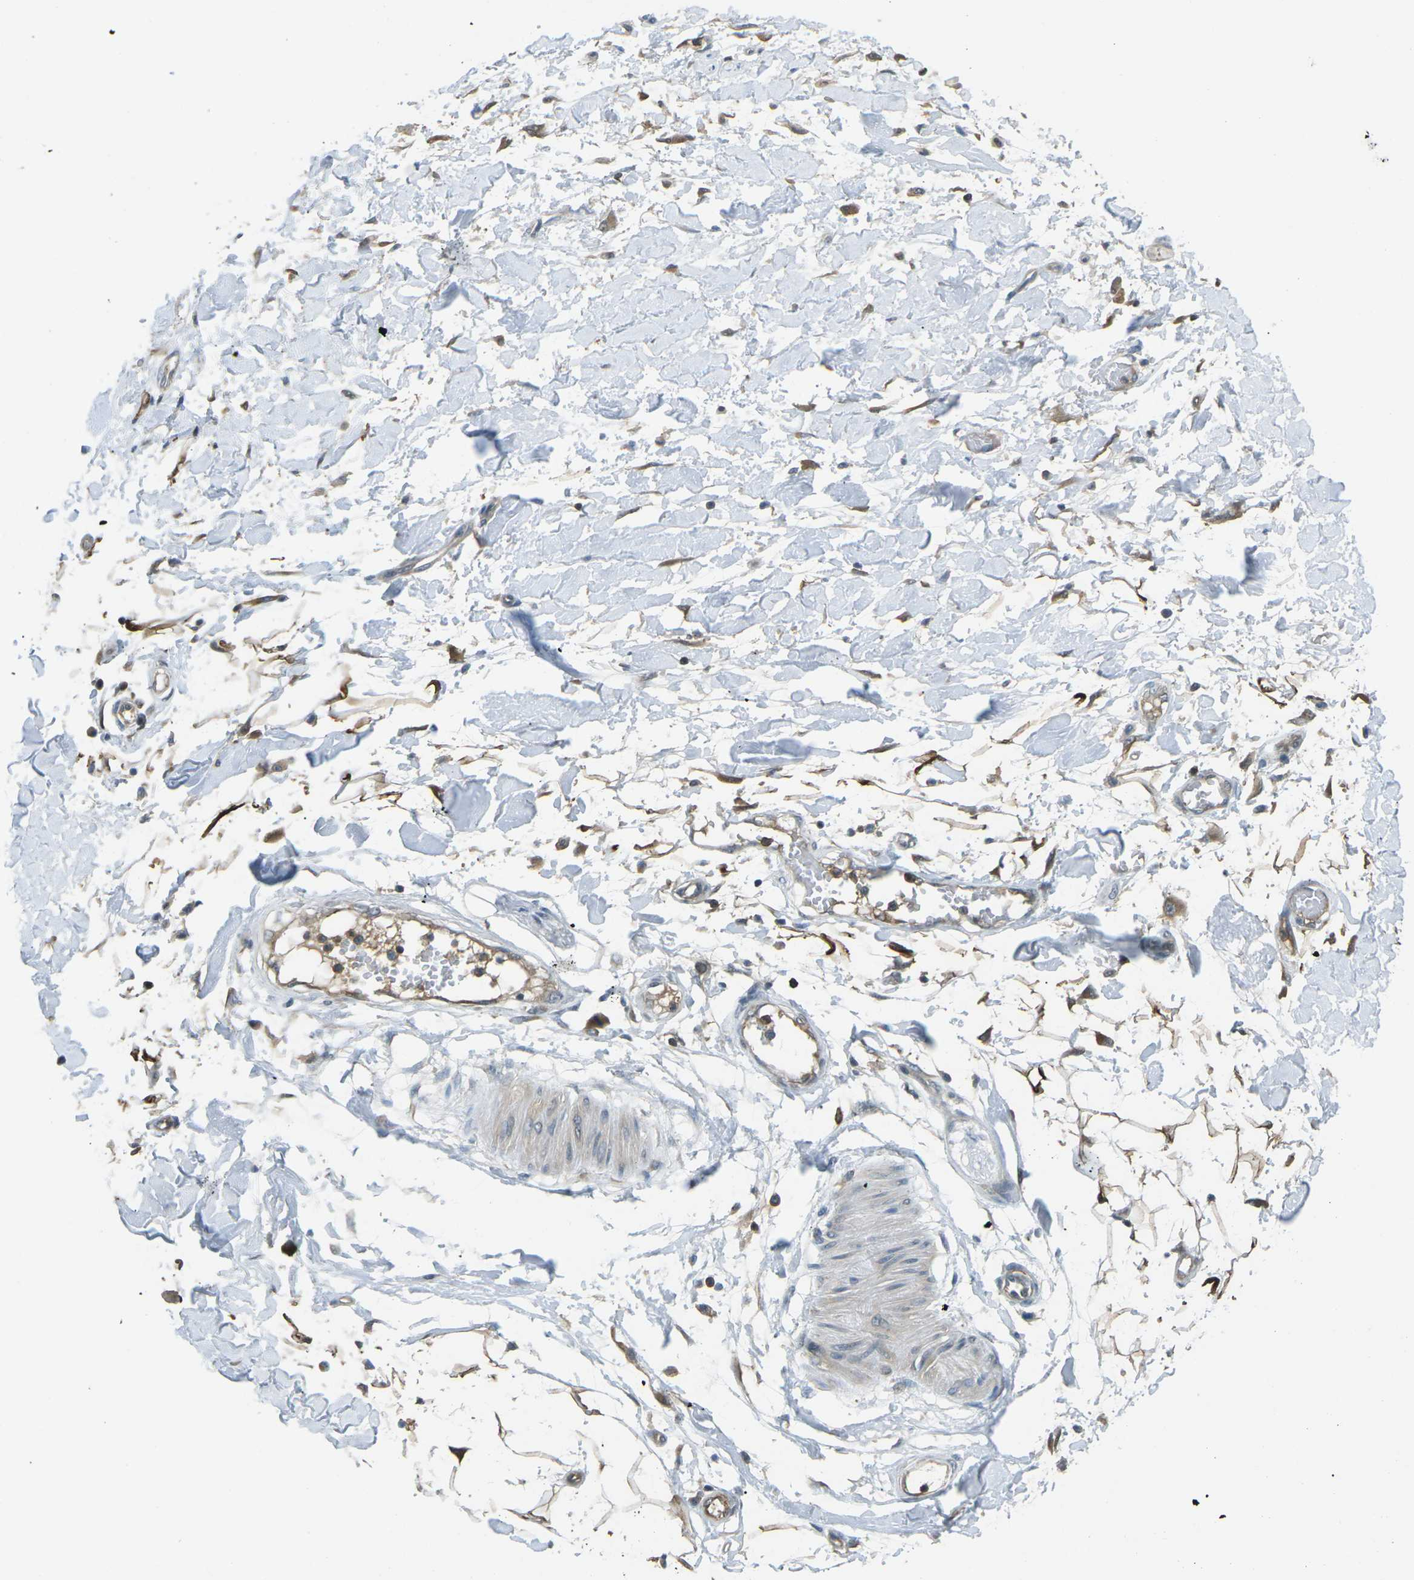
{"staining": {"intensity": "moderate", "quantity": ">75%", "location": "cytoplasmic/membranous"}, "tissue": "adipose tissue", "cell_type": "Adipocytes", "image_type": "normal", "snomed": [{"axis": "morphology", "description": "Normal tissue, NOS"}, {"axis": "morphology", "description": "Squamous cell carcinoma, NOS"}, {"axis": "topography", "description": "Skin"}, {"axis": "topography", "description": "Peripheral nerve tissue"}], "caption": "Moderate cytoplasmic/membranous staining is seen in about >75% of adipocytes in unremarkable adipose tissue. (brown staining indicates protein expression, while blue staining denotes nuclei).", "gene": "PIEZO2", "patient": {"sex": "male", "age": 83}}